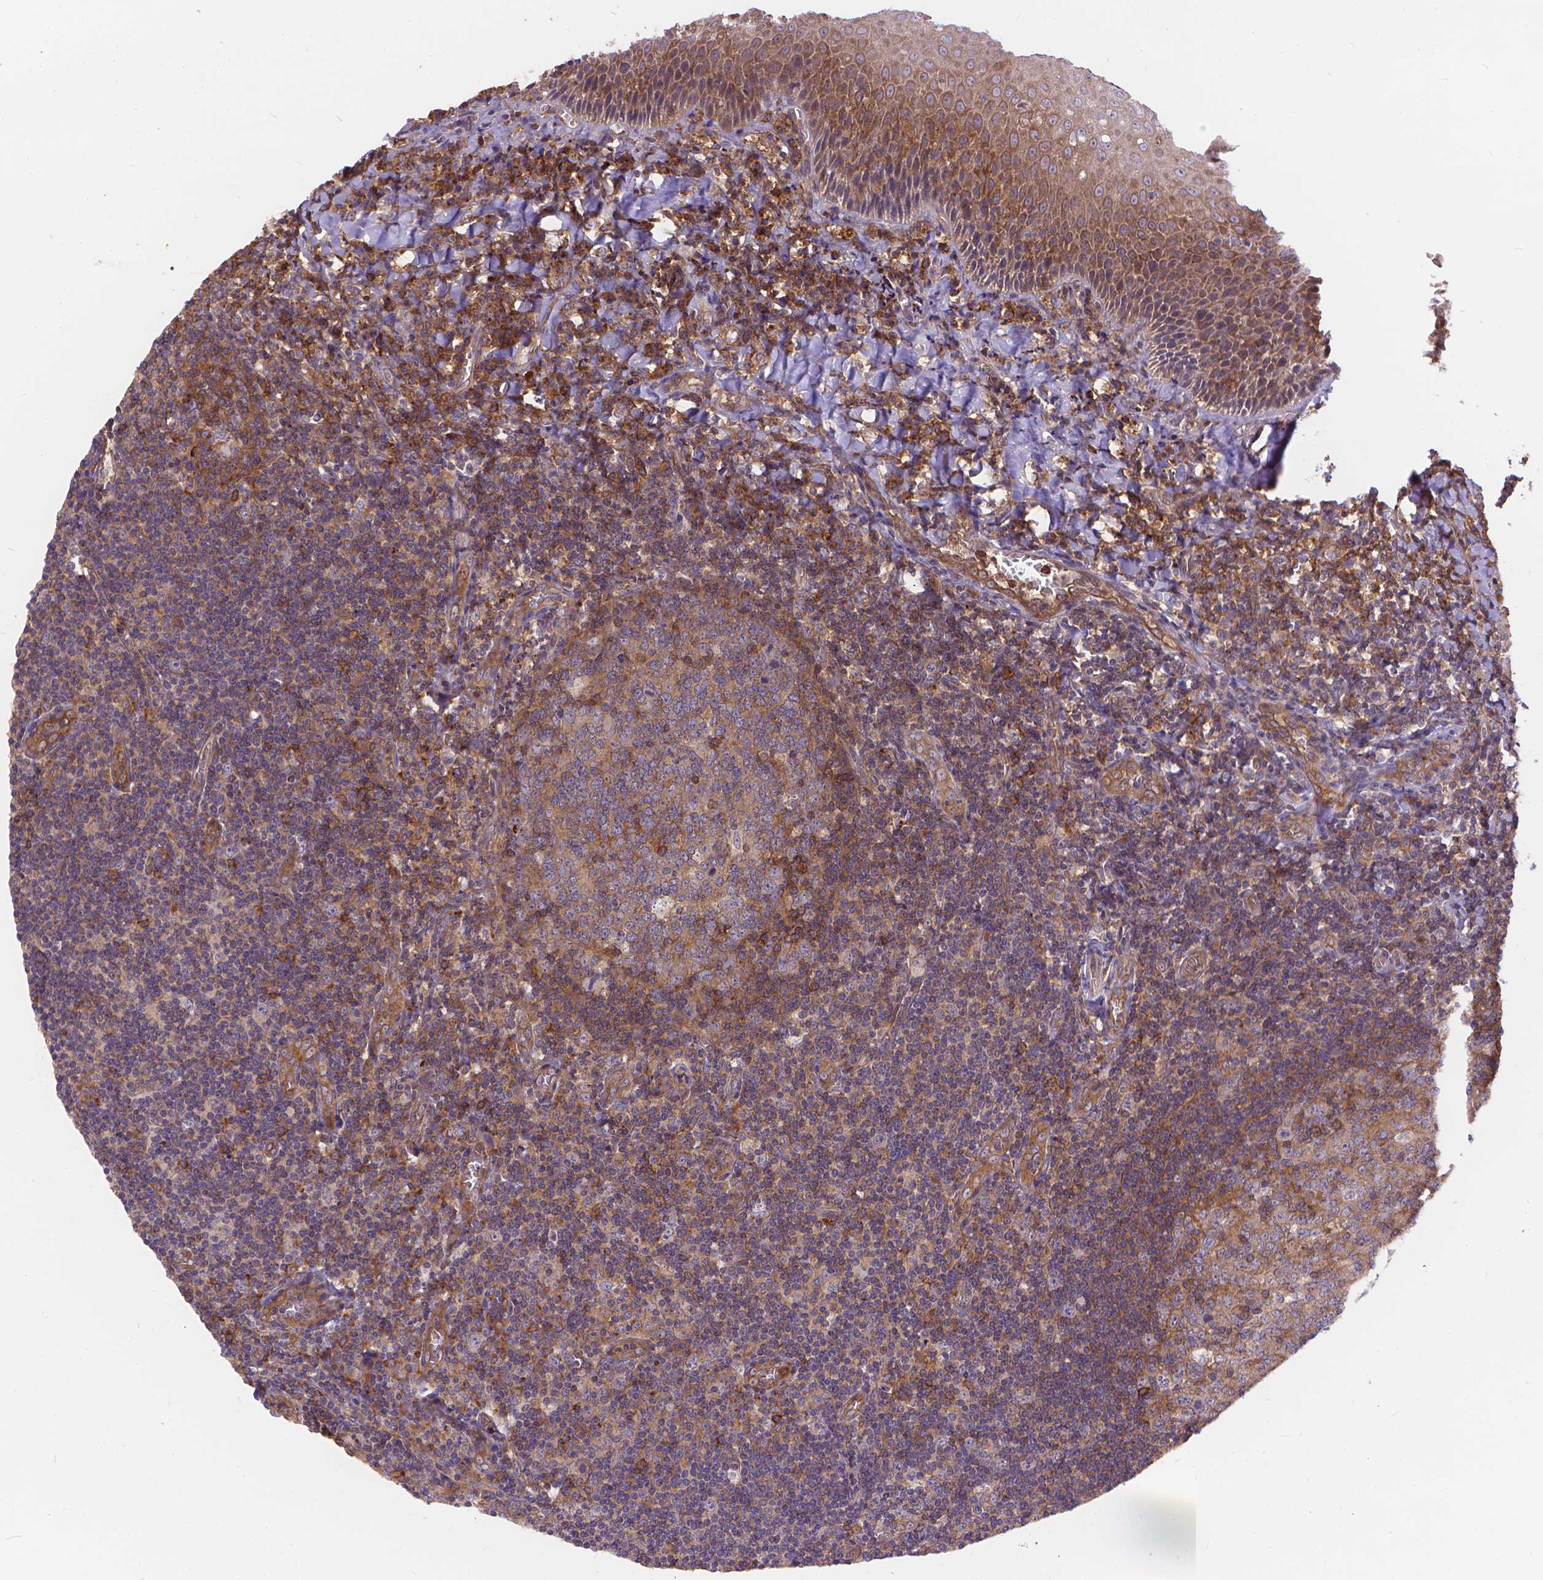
{"staining": {"intensity": "moderate", "quantity": ">75%", "location": "cytoplasmic/membranous"}, "tissue": "tonsil", "cell_type": "Germinal center cells", "image_type": "normal", "snomed": [{"axis": "morphology", "description": "Normal tissue, NOS"}, {"axis": "morphology", "description": "Inflammation, NOS"}, {"axis": "topography", "description": "Tonsil"}], "caption": "Protein analysis of unremarkable tonsil displays moderate cytoplasmic/membranous positivity in about >75% of germinal center cells. Using DAB (3,3'-diaminobenzidine) (brown) and hematoxylin (blue) stains, captured at high magnification using brightfield microscopy.", "gene": "ARAP1", "patient": {"sex": "female", "age": 31}}